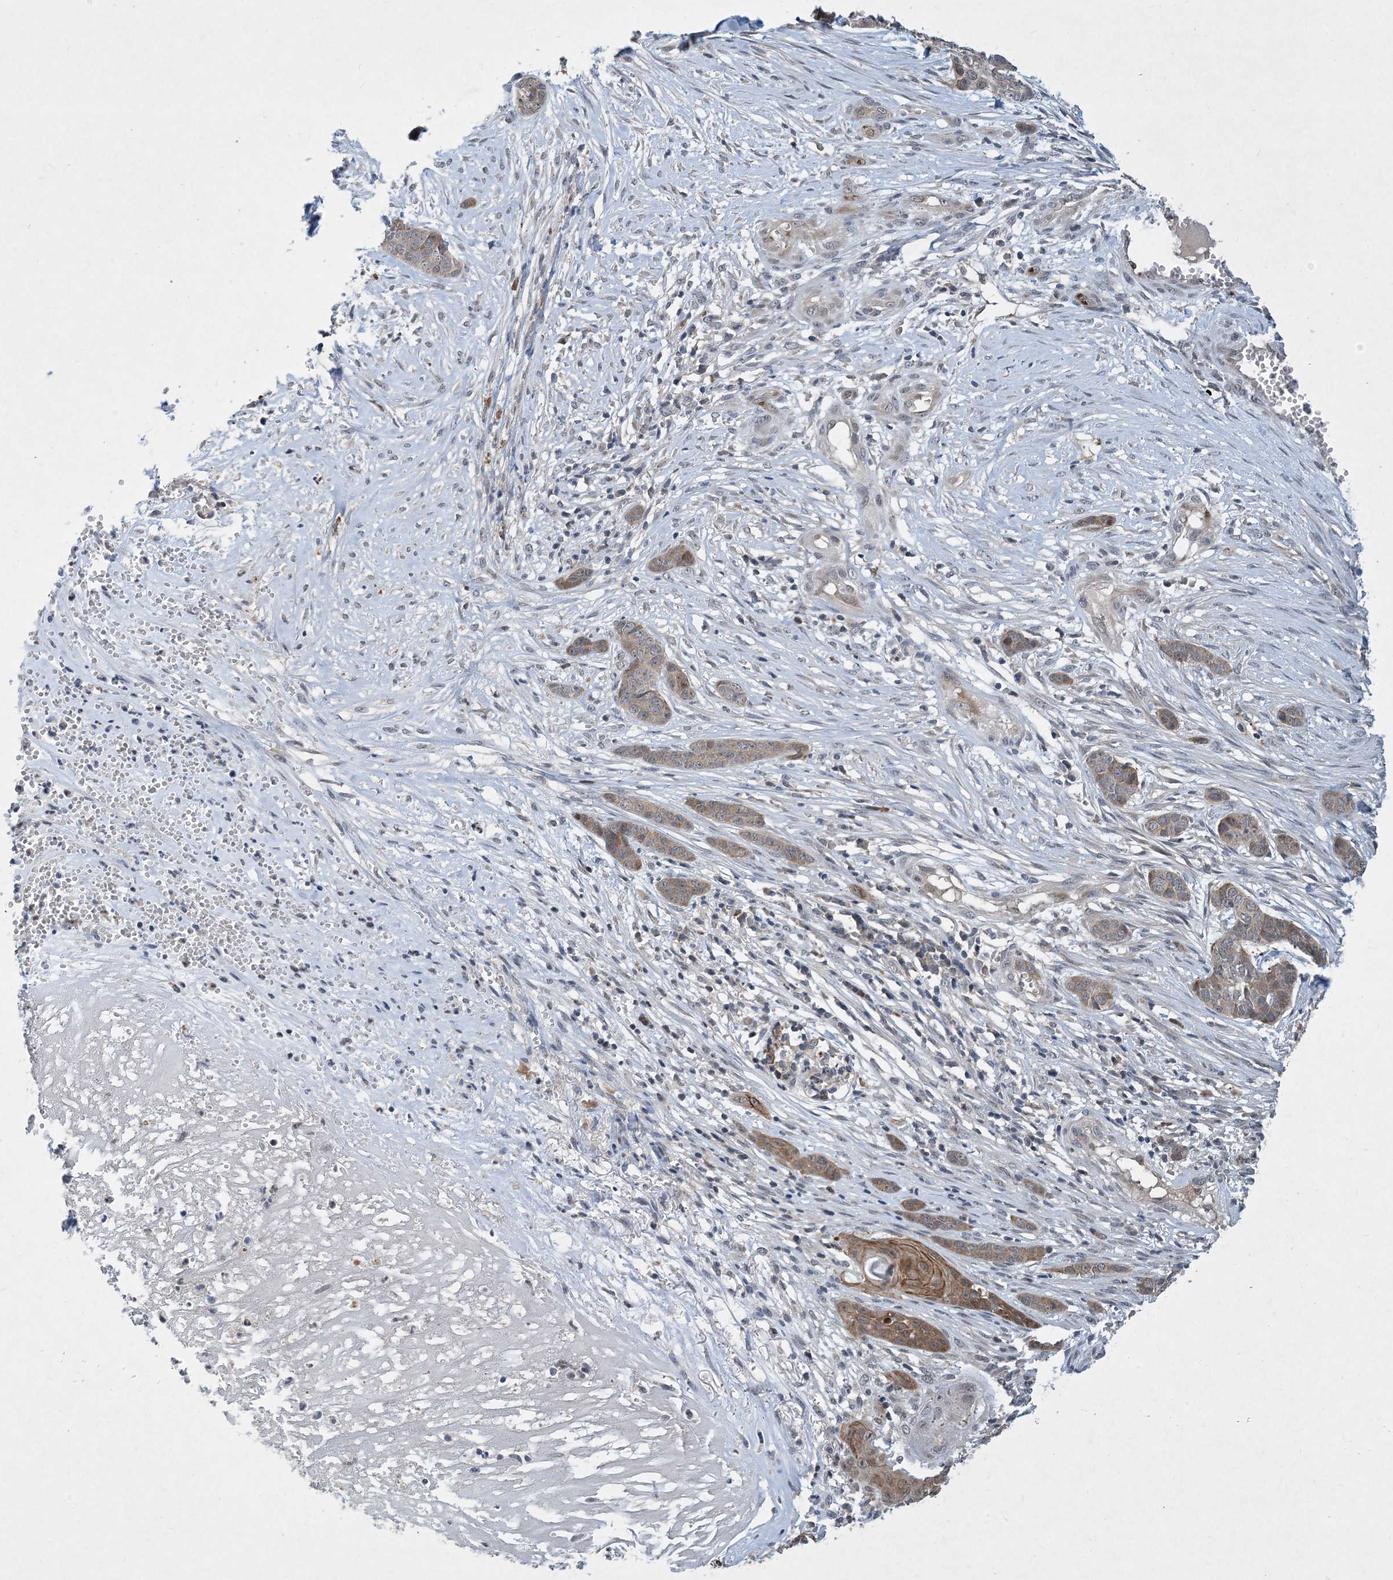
{"staining": {"intensity": "moderate", "quantity": "25%-75%", "location": "cytoplasmic/membranous"}, "tissue": "skin cancer", "cell_type": "Tumor cells", "image_type": "cancer", "snomed": [{"axis": "morphology", "description": "Basal cell carcinoma"}, {"axis": "topography", "description": "Skin"}], "caption": "Basal cell carcinoma (skin) was stained to show a protein in brown. There is medium levels of moderate cytoplasmic/membranous expression in approximately 25%-75% of tumor cells.", "gene": "TINAG", "patient": {"sex": "female", "age": 64}}